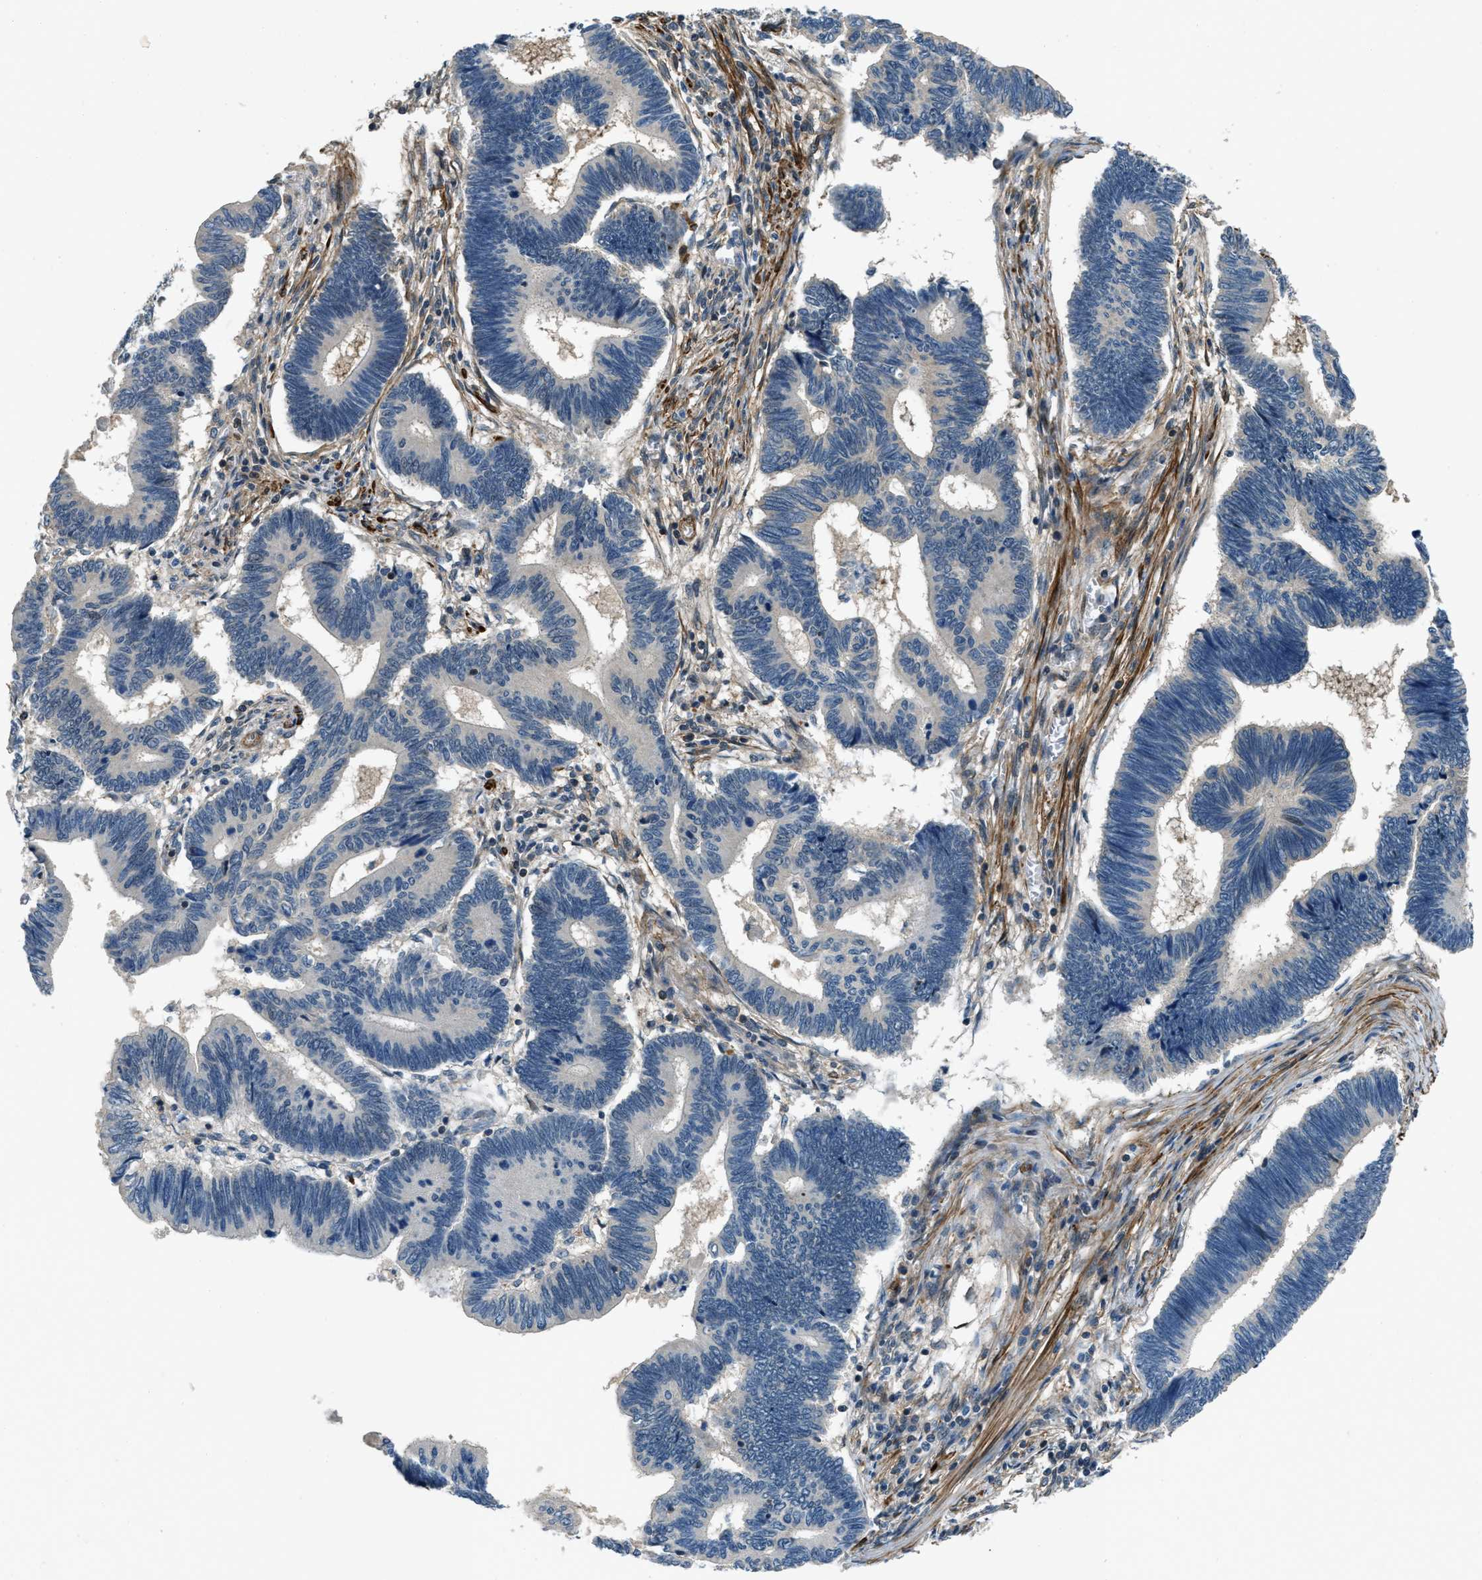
{"staining": {"intensity": "weak", "quantity": "<25%", "location": "cytoplasmic/membranous"}, "tissue": "pancreatic cancer", "cell_type": "Tumor cells", "image_type": "cancer", "snomed": [{"axis": "morphology", "description": "Adenocarcinoma, NOS"}, {"axis": "topography", "description": "Pancreas"}], "caption": "Photomicrograph shows no significant protein staining in tumor cells of pancreatic adenocarcinoma. Brightfield microscopy of IHC stained with DAB (brown) and hematoxylin (blue), captured at high magnification.", "gene": "NUDCD3", "patient": {"sex": "female", "age": 70}}